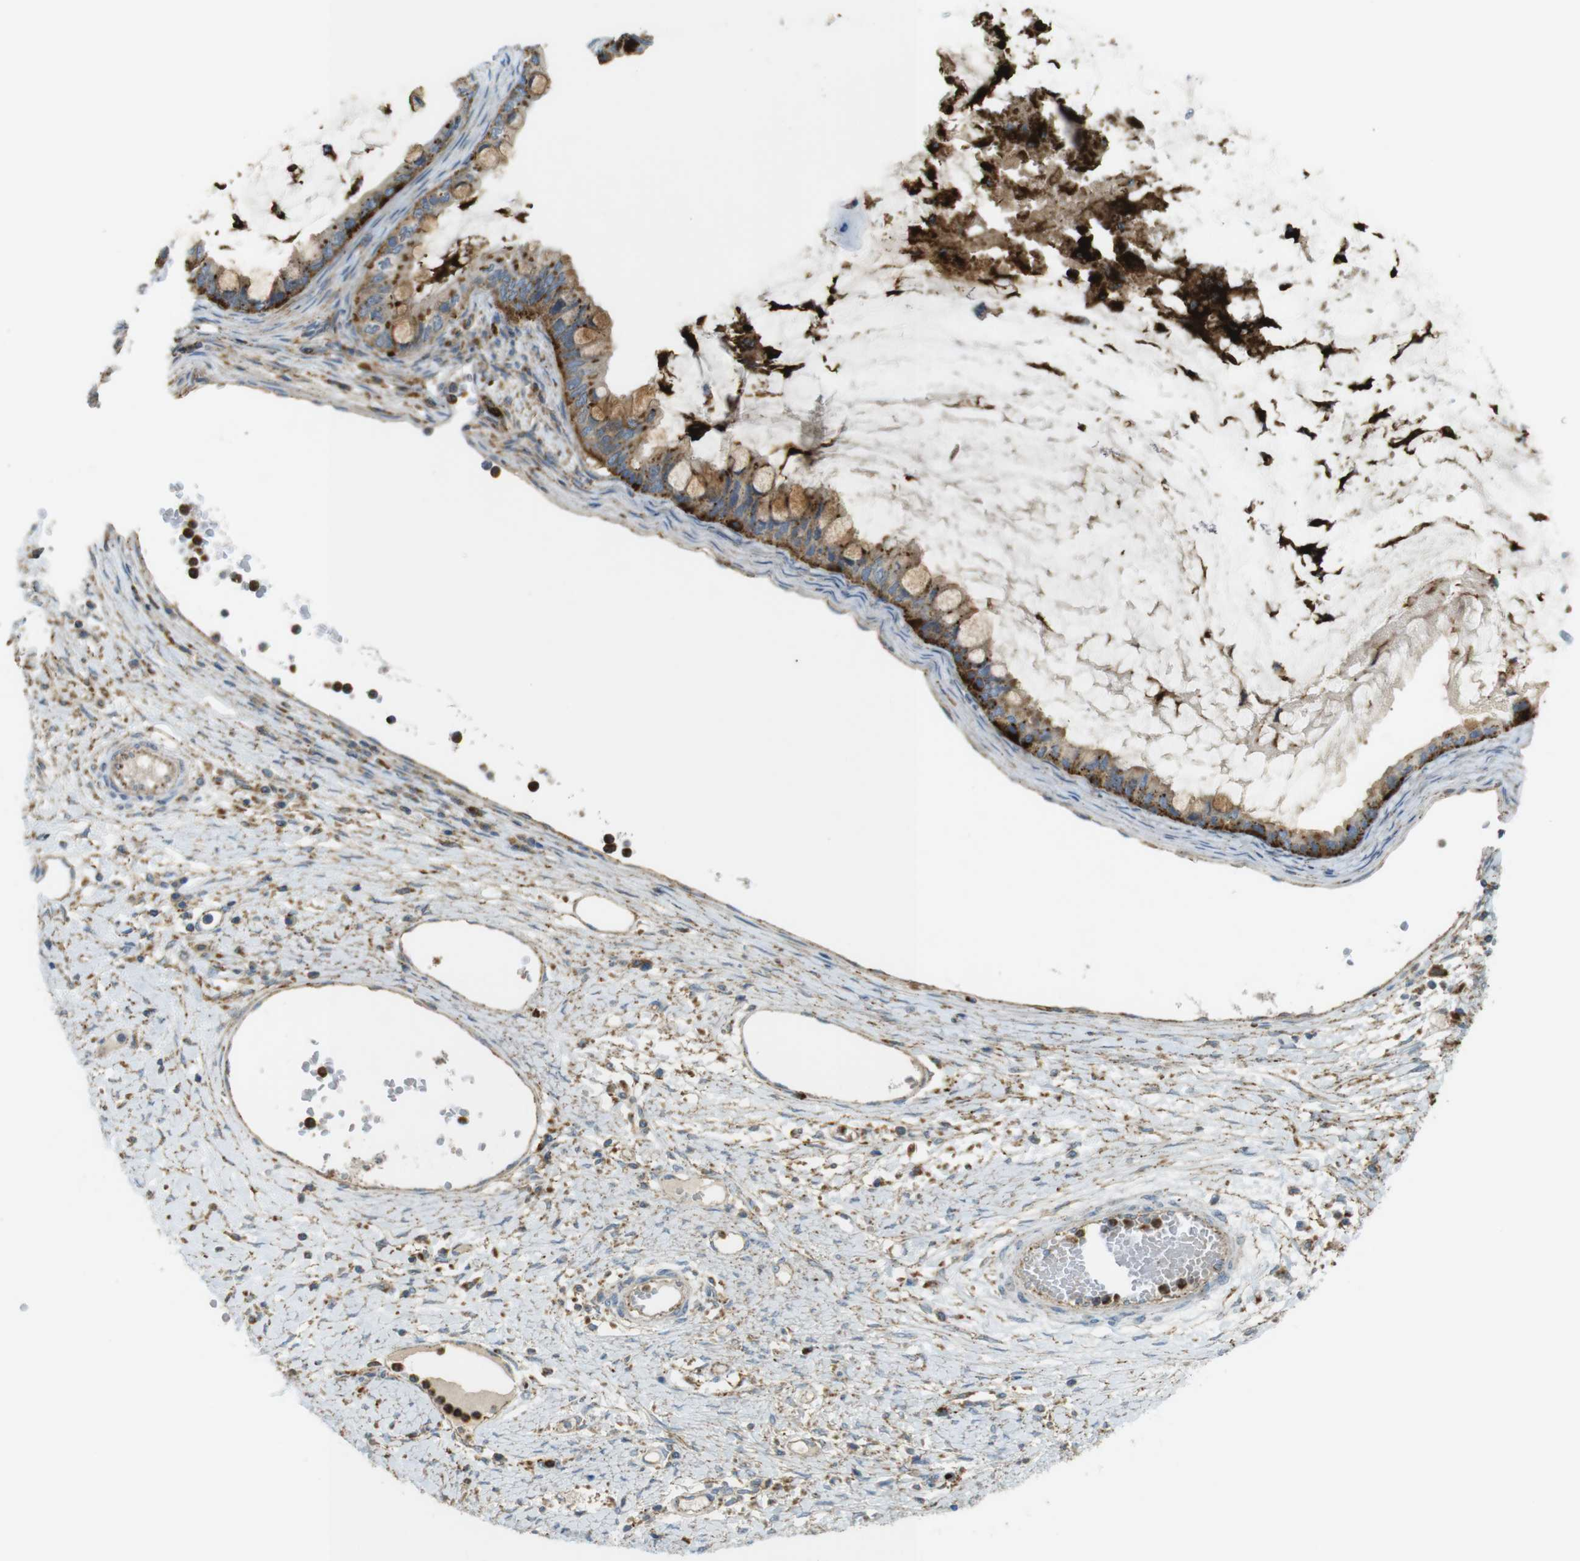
{"staining": {"intensity": "moderate", "quantity": ">75%", "location": "cytoplasmic/membranous"}, "tissue": "ovarian cancer", "cell_type": "Tumor cells", "image_type": "cancer", "snomed": [{"axis": "morphology", "description": "Cystadenocarcinoma, mucinous, NOS"}, {"axis": "topography", "description": "Ovary"}], "caption": "The immunohistochemical stain highlights moderate cytoplasmic/membranous positivity in tumor cells of ovarian mucinous cystadenocarcinoma tissue.", "gene": "LAMP1", "patient": {"sex": "female", "age": 80}}